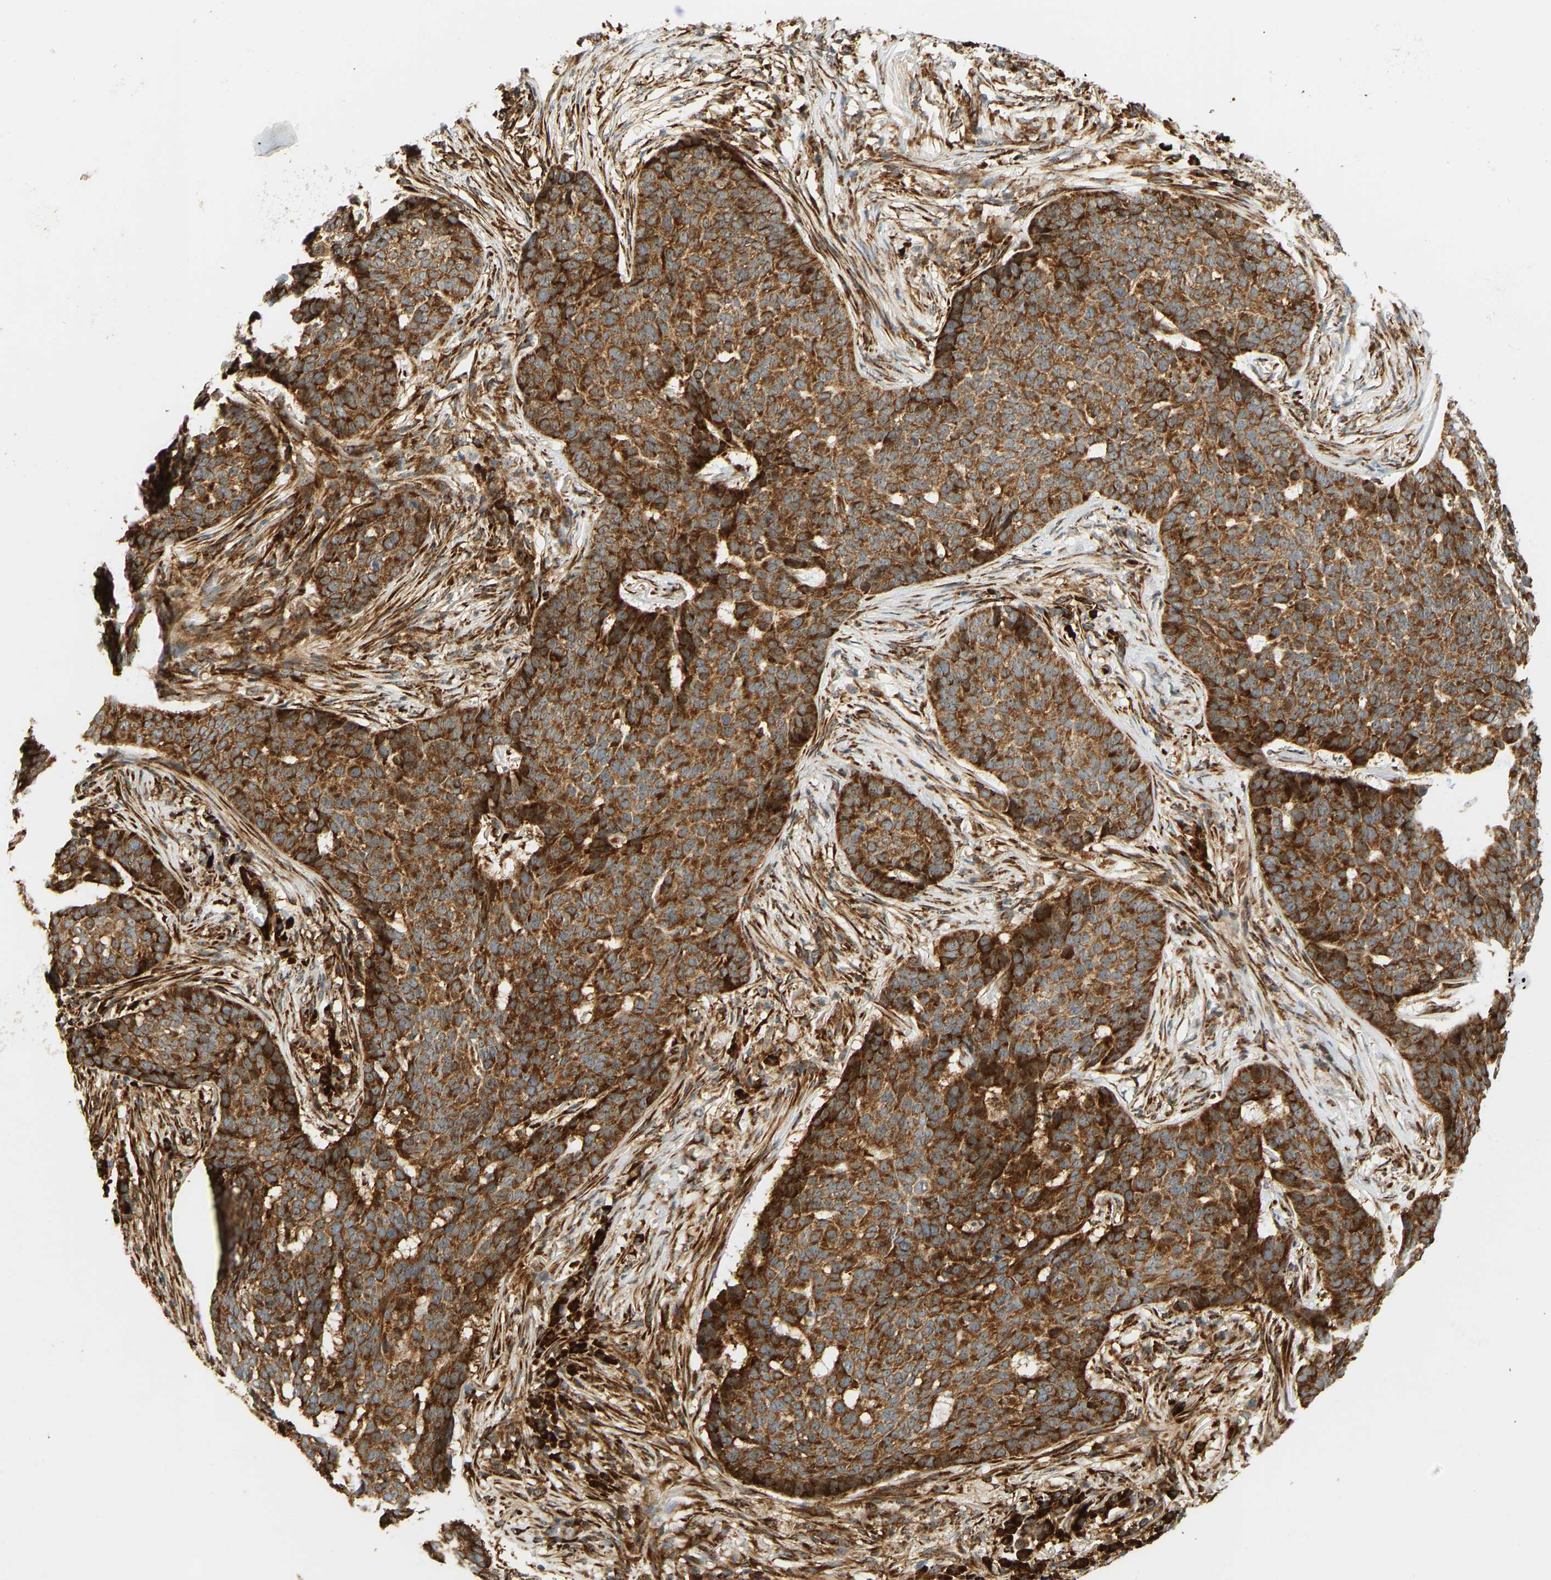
{"staining": {"intensity": "strong", "quantity": ">75%", "location": "cytoplasmic/membranous"}, "tissue": "skin cancer", "cell_type": "Tumor cells", "image_type": "cancer", "snomed": [{"axis": "morphology", "description": "Basal cell carcinoma"}, {"axis": "topography", "description": "Skin"}], "caption": "Immunohistochemistry histopathology image of human skin cancer (basal cell carcinoma) stained for a protein (brown), which exhibits high levels of strong cytoplasmic/membranous expression in approximately >75% of tumor cells.", "gene": "RPS14", "patient": {"sex": "male", "age": 85}}